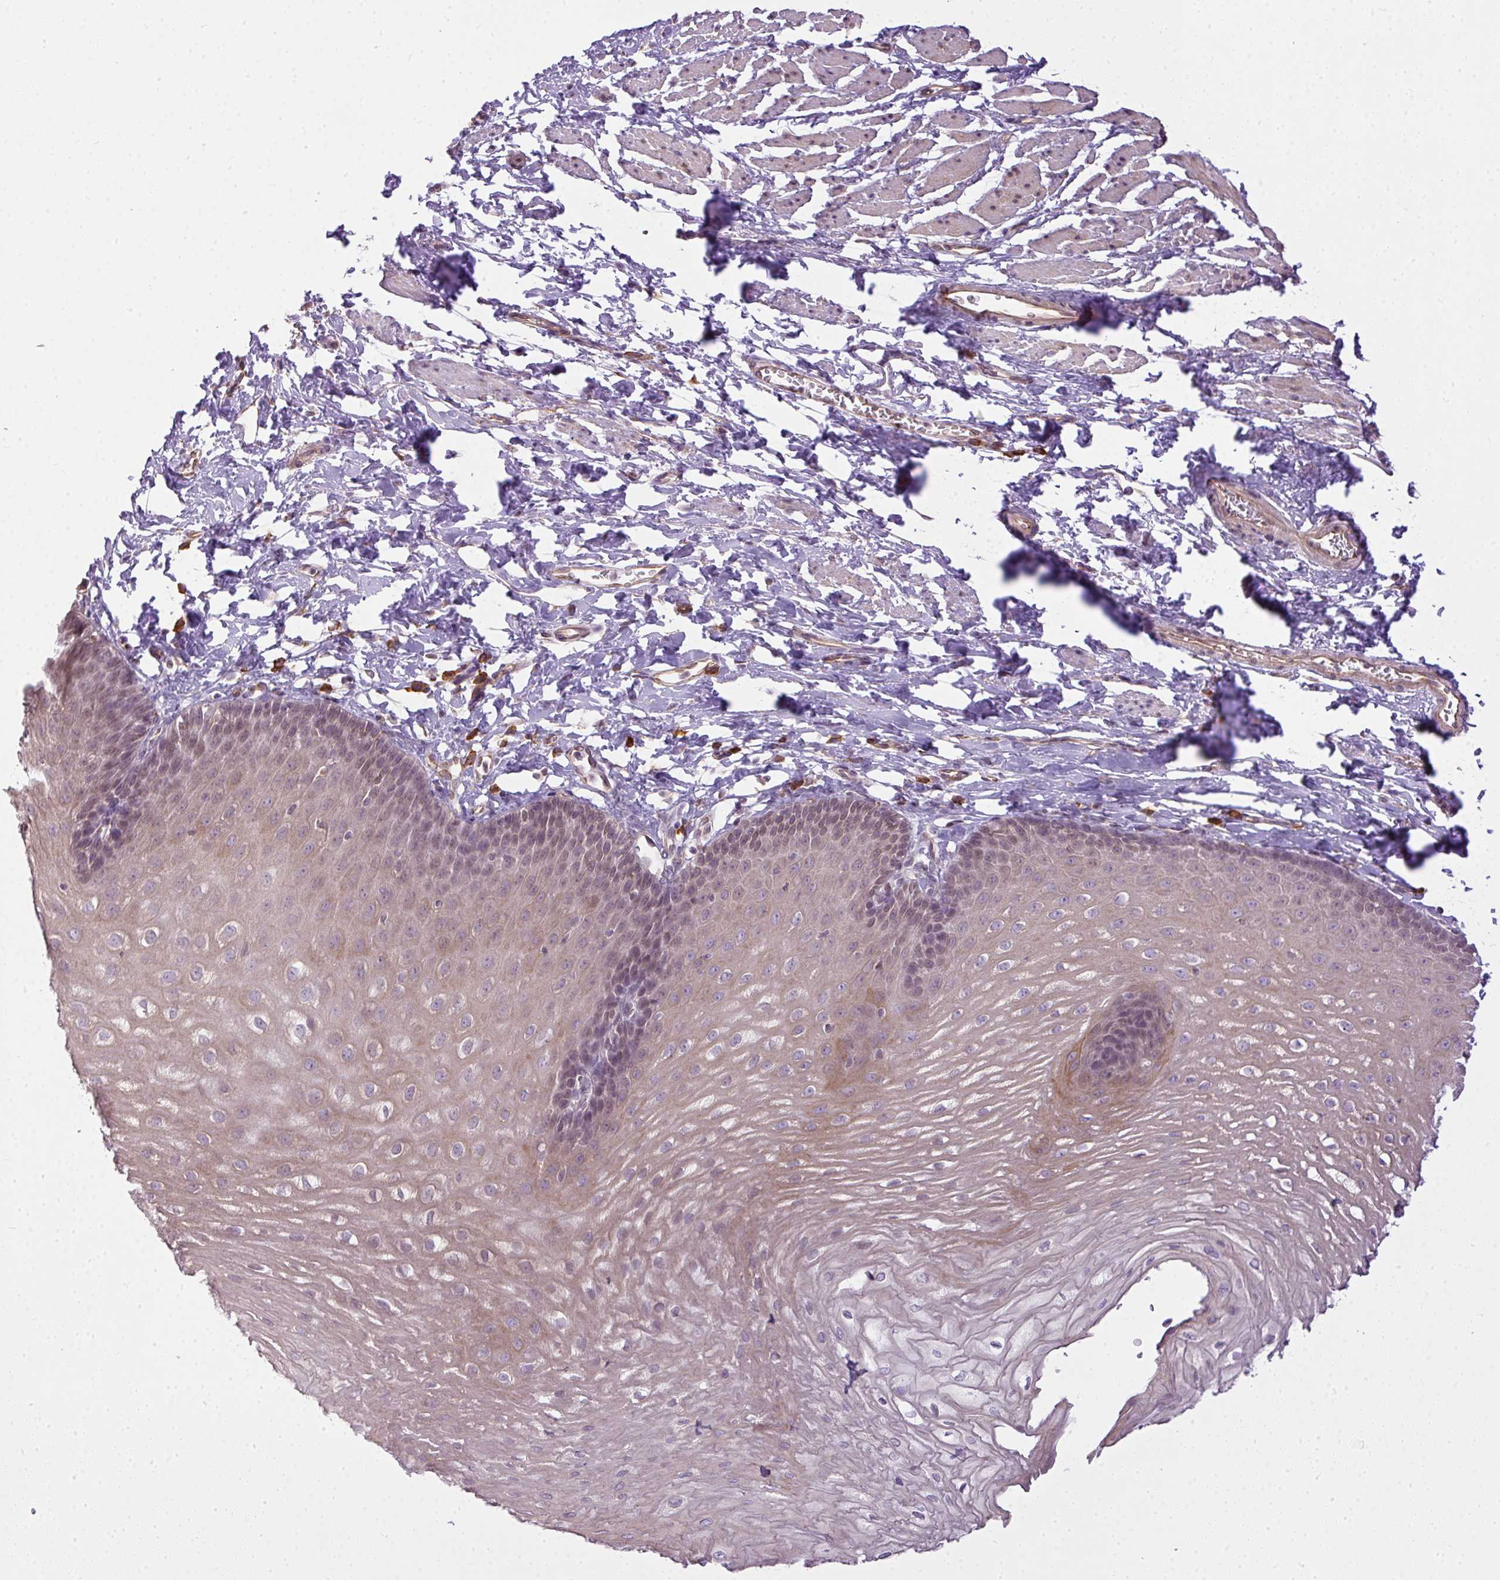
{"staining": {"intensity": "weak", "quantity": "25%-75%", "location": "cytoplasmic/membranous"}, "tissue": "esophagus", "cell_type": "Squamous epithelial cells", "image_type": "normal", "snomed": [{"axis": "morphology", "description": "Normal tissue, NOS"}, {"axis": "topography", "description": "Esophagus"}], "caption": "Protein expression analysis of unremarkable human esophagus reveals weak cytoplasmic/membranous staining in approximately 25%-75% of squamous epithelial cells.", "gene": "COX18", "patient": {"sex": "male", "age": 70}}